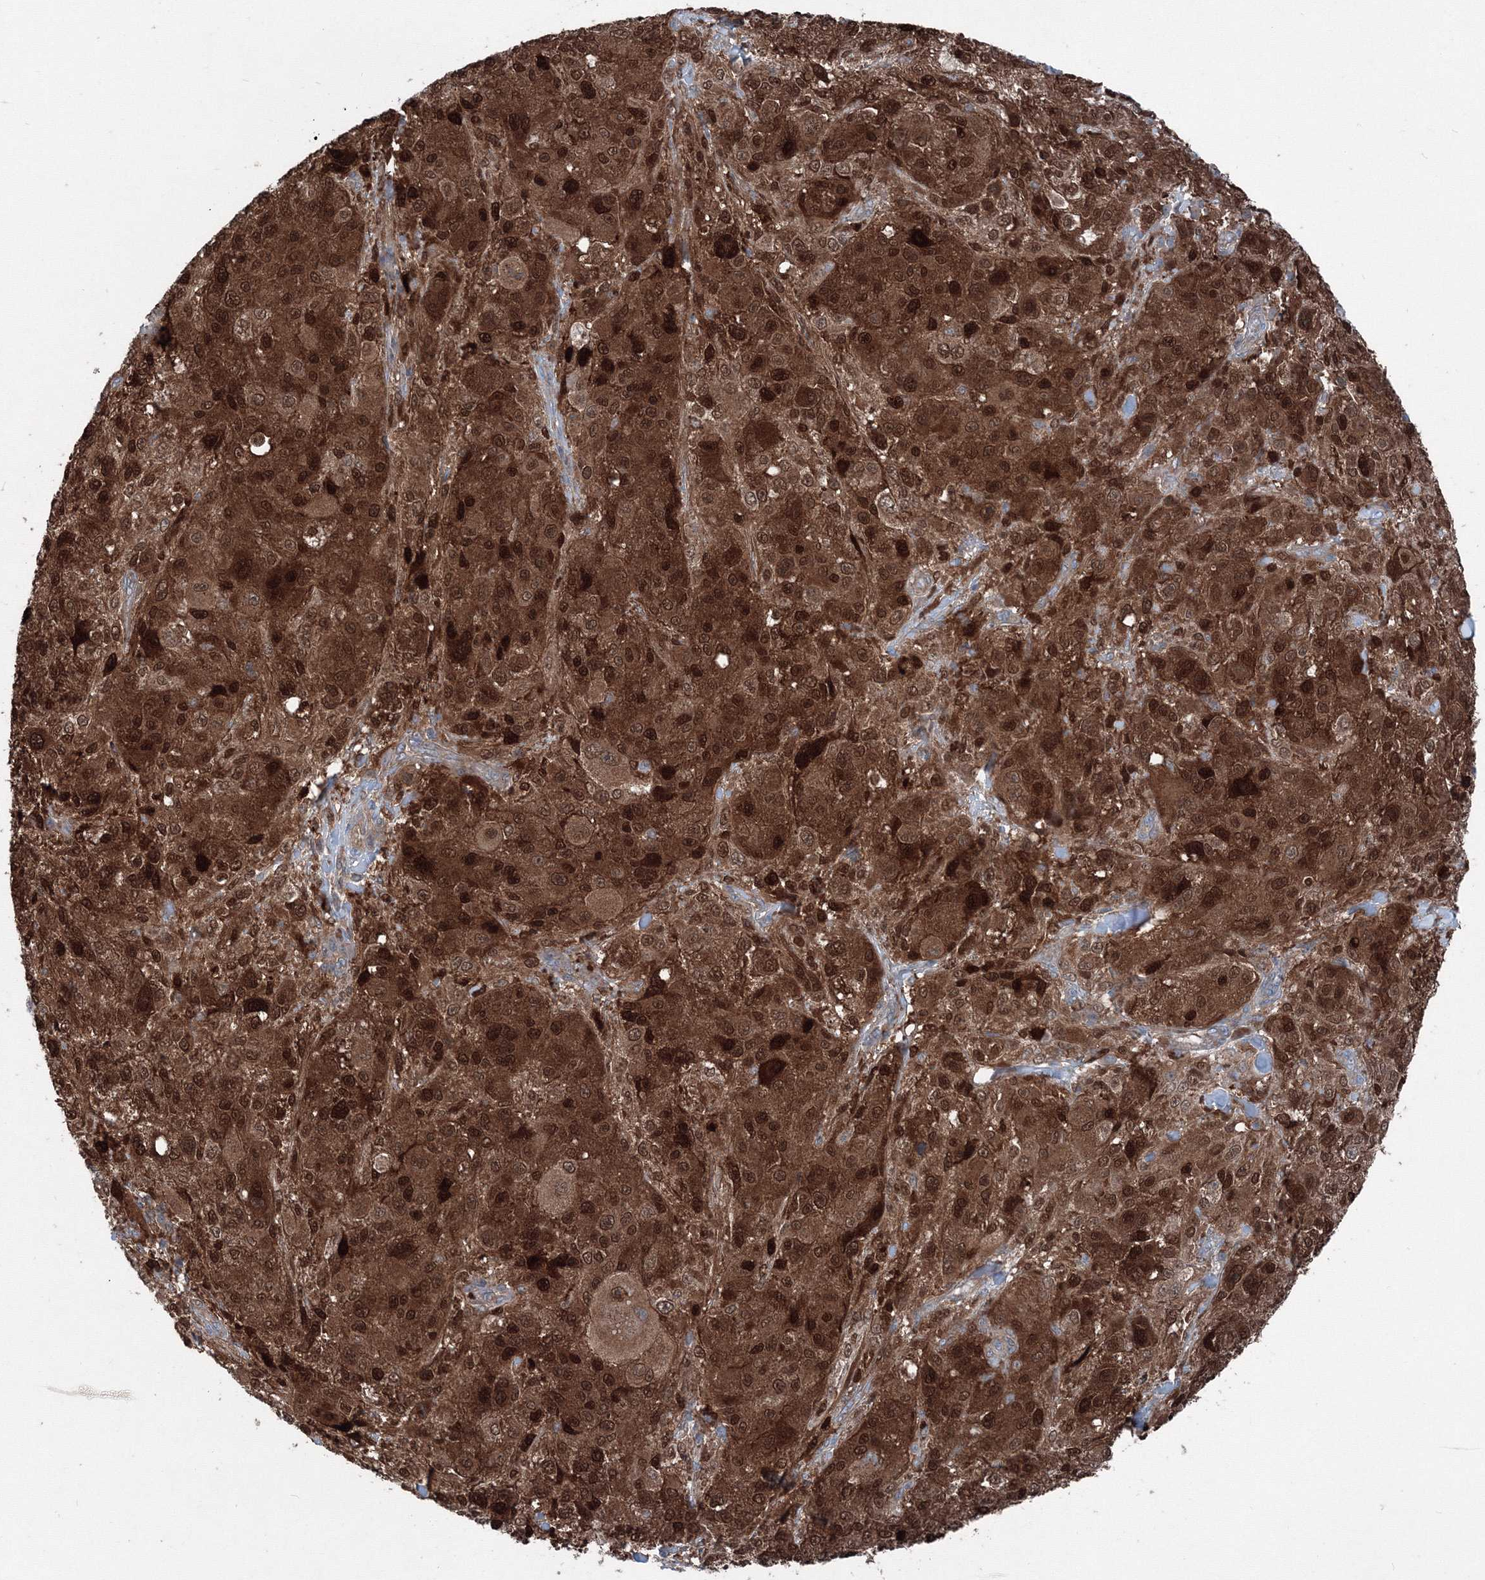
{"staining": {"intensity": "strong", "quantity": ">75%", "location": "cytoplasmic/membranous,nuclear"}, "tissue": "melanoma", "cell_type": "Tumor cells", "image_type": "cancer", "snomed": [{"axis": "morphology", "description": "Necrosis, NOS"}, {"axis": "morphology", "description": "Malignant melanoma, NOS"}, {"axis": "topography", "description": "Skin"}], "caption": "Human melanoma stained for a protein (brown) reveals strong cytoplasmic/membranous and nuclear positive staining in approximately >75% of tumor cells.", "gene": "TPRKB", "patient": {"sex": "female", "age": 87}}